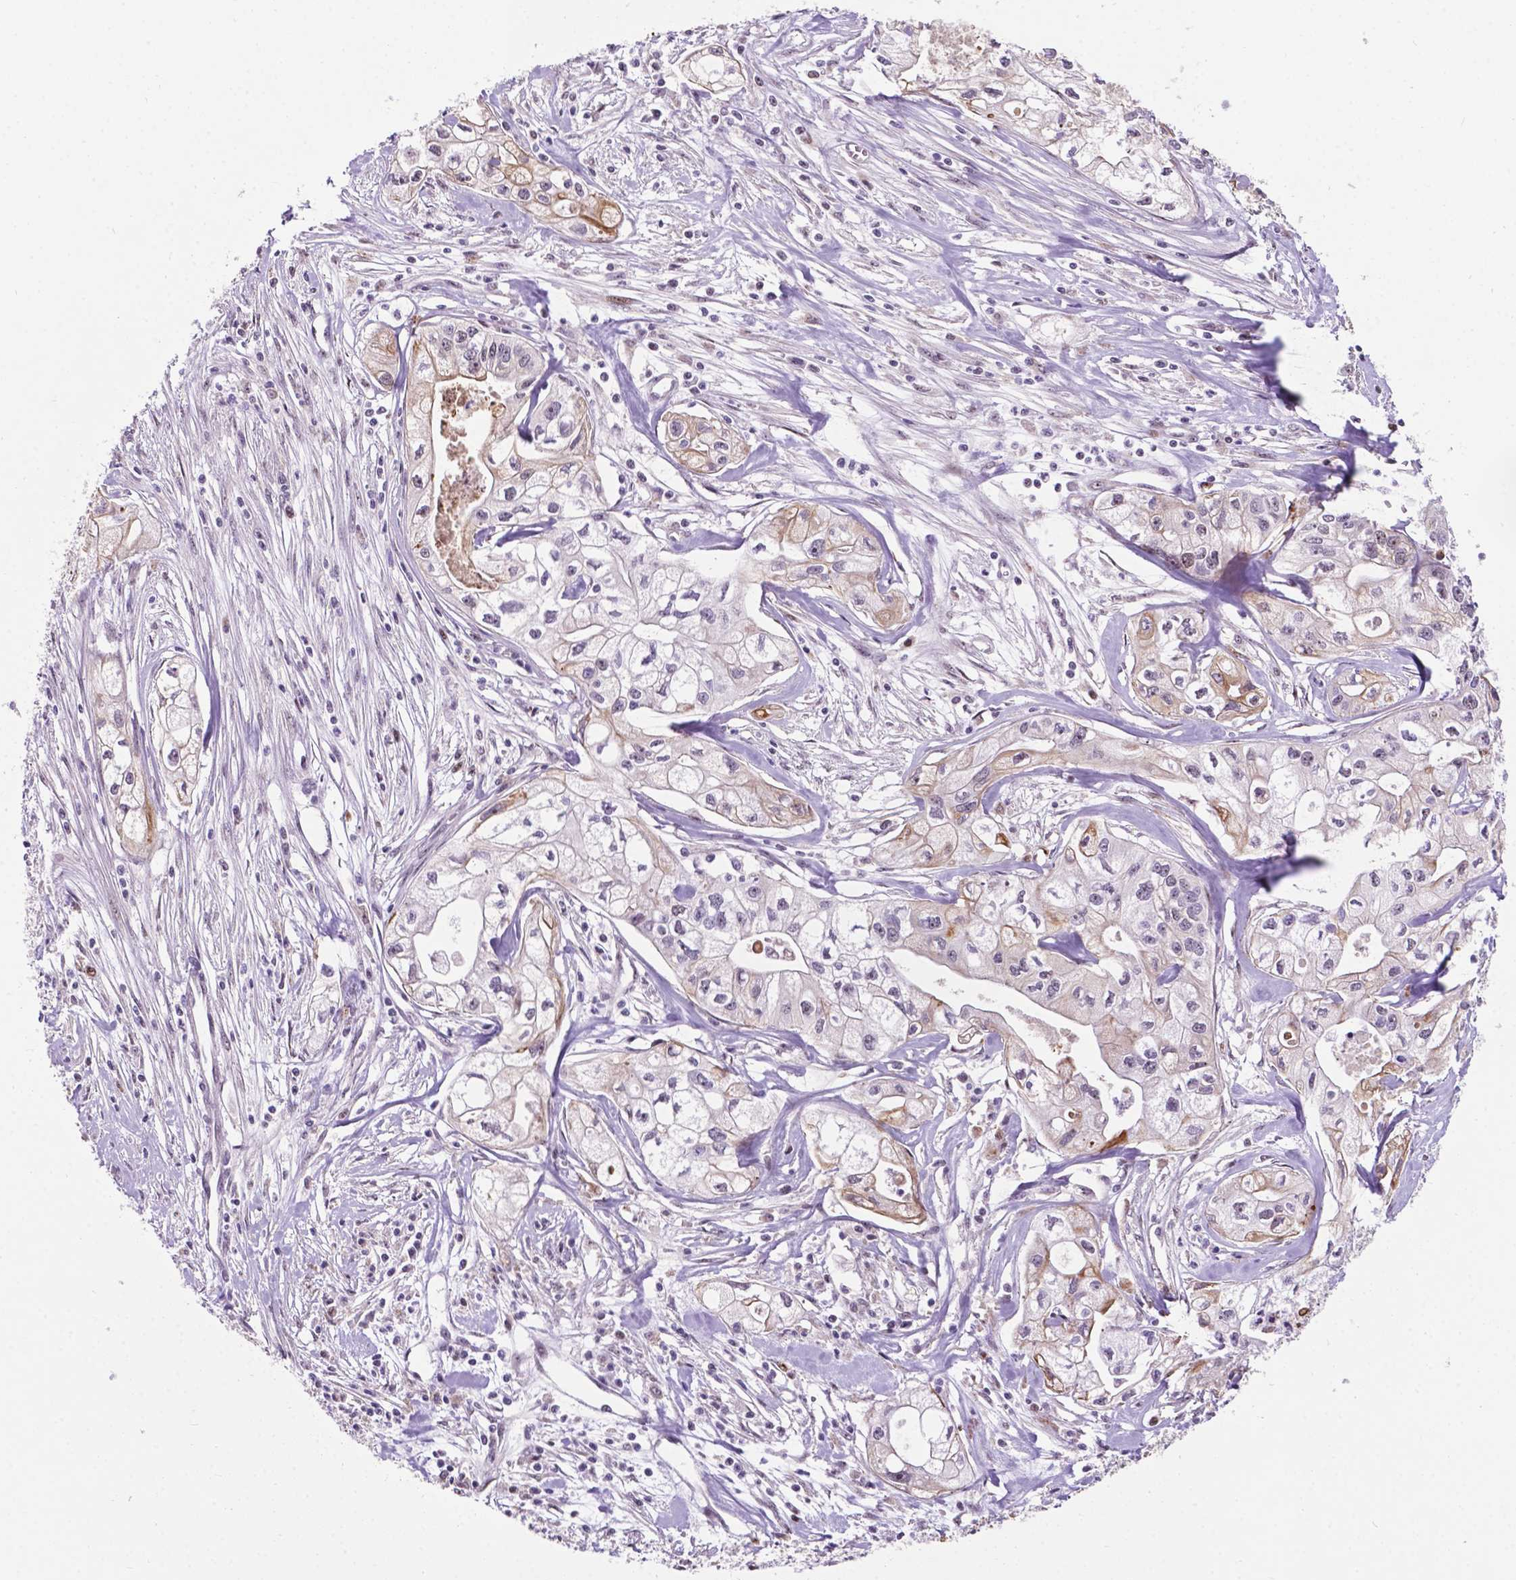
{"staining": {"intensity": "weak", "quantity": "<25%", "location": "cytoplasmic/membranous"}, "tissue": "pancreatic cancer", "cell_type": "Tumor cells", "image_type": "cancer", "snomed": [{"axis": "morphology", "description": "Adenocarcinoma, NOS"}, {"axis": "topography", "description": "Pancreas"}], "caption": "This is an immunohistochemistry (IHC) photomicrograph of adenocarcinoma (pancreatic). There is no positivity in tumor cells.", "gene": "SMAD3", "patient": {"sex": "male", "age": 70}}